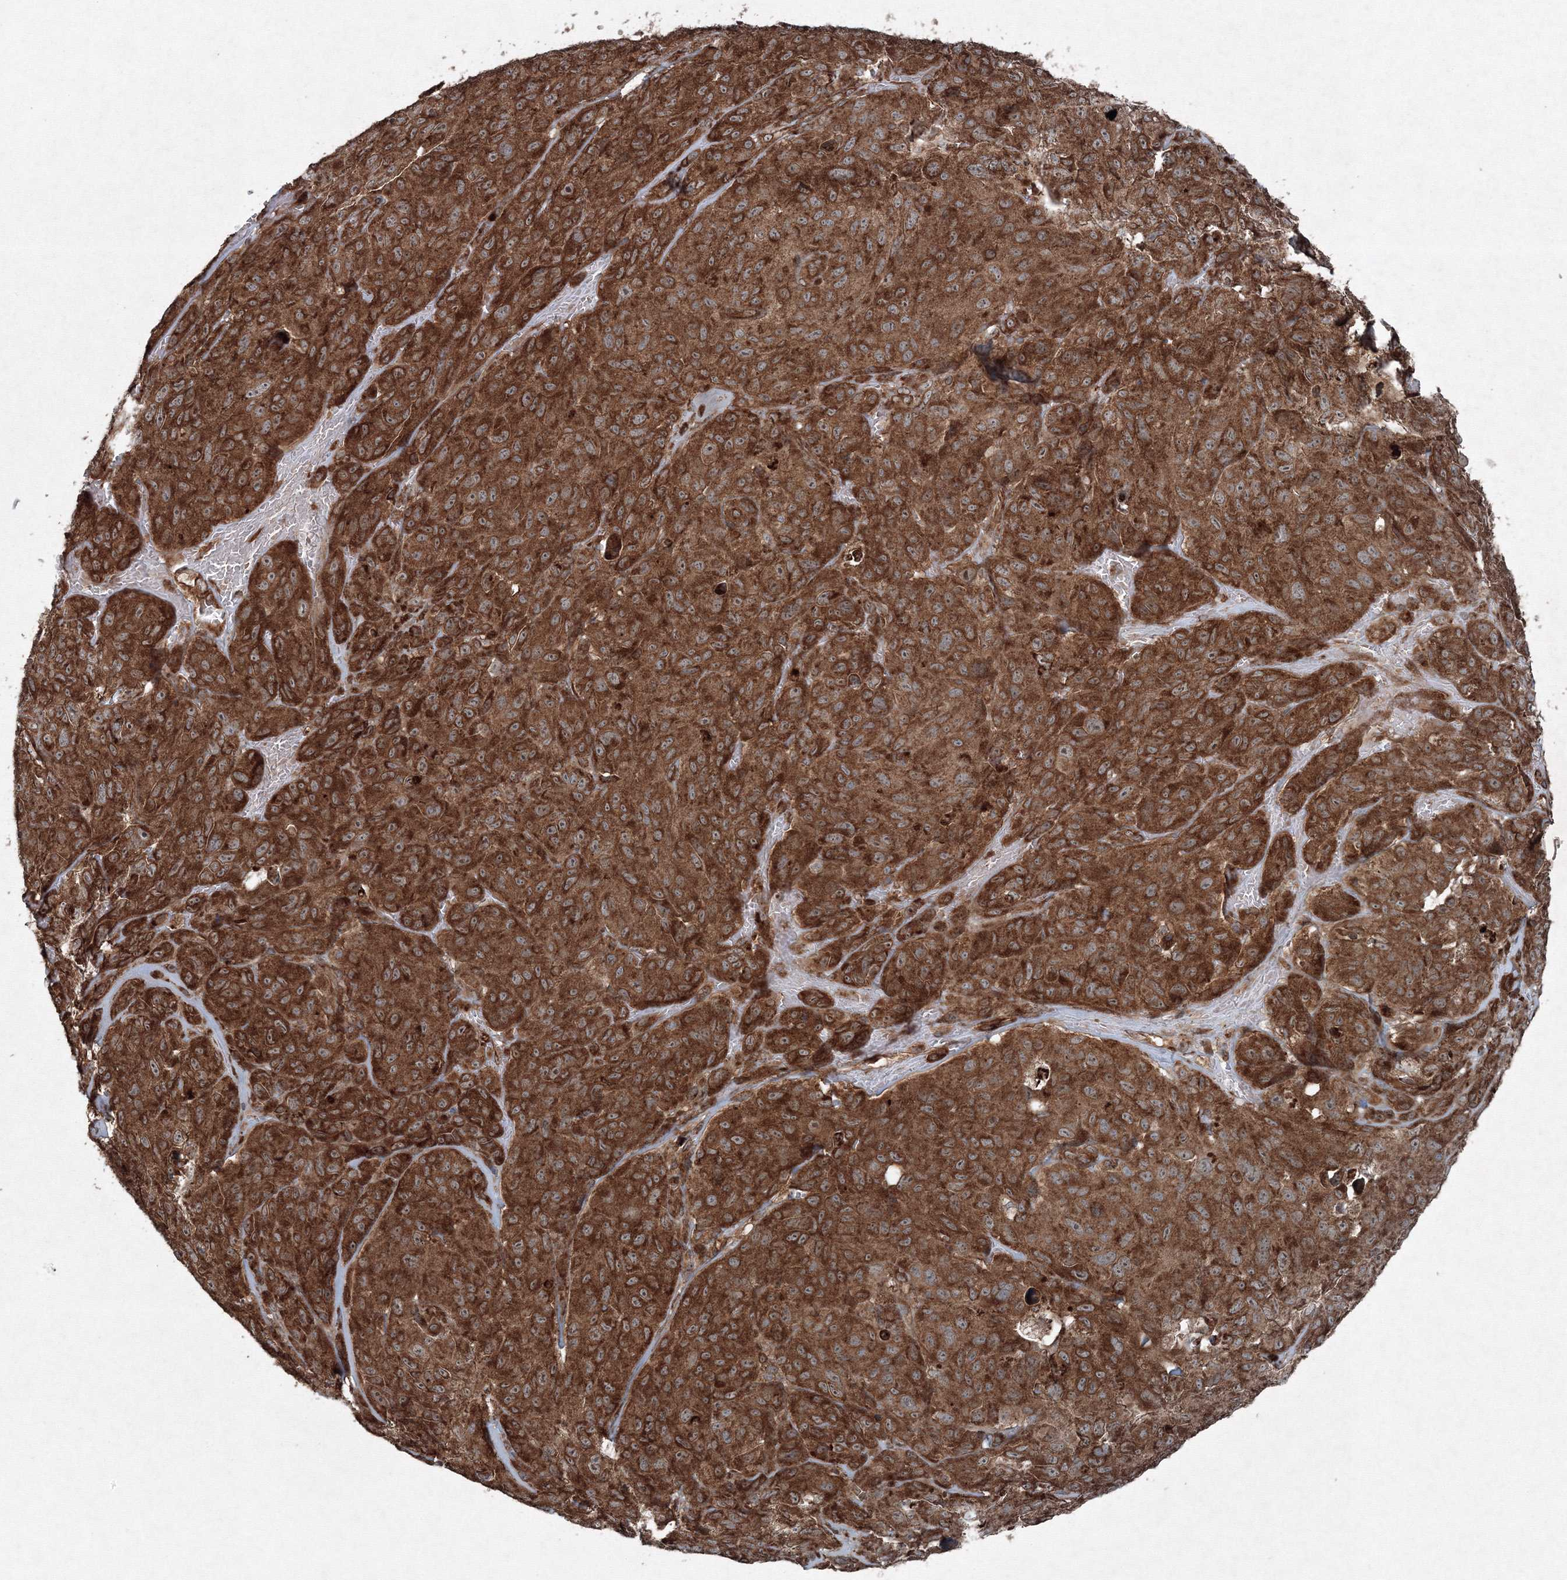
{"staining": {"intensity": "strong", "quantity": ">75%", "location": "cytoplasmic/membranous"}, "tissue": "melanoma", "cell_type": "Tumor cells", "image_type": "cancer", "snomed": [{"axis": "morphology", "description": "Malignant melanoma, NOS"}, {"axis": "topography", "description": "Skin"}], "caption": "Malignant melanoma was stained to show a protein in brown. There is high levels of strong cytoplasmic/membranous expression in approximately >75% of tumor cells. The staining was performed using DAB to visualize the protein expression in brown, while the nuclei were stained in blue with hematoxylin (Magnification: 20x).", "gene": "COPS7B", "patient": {"sex": "male", "age": 66}}